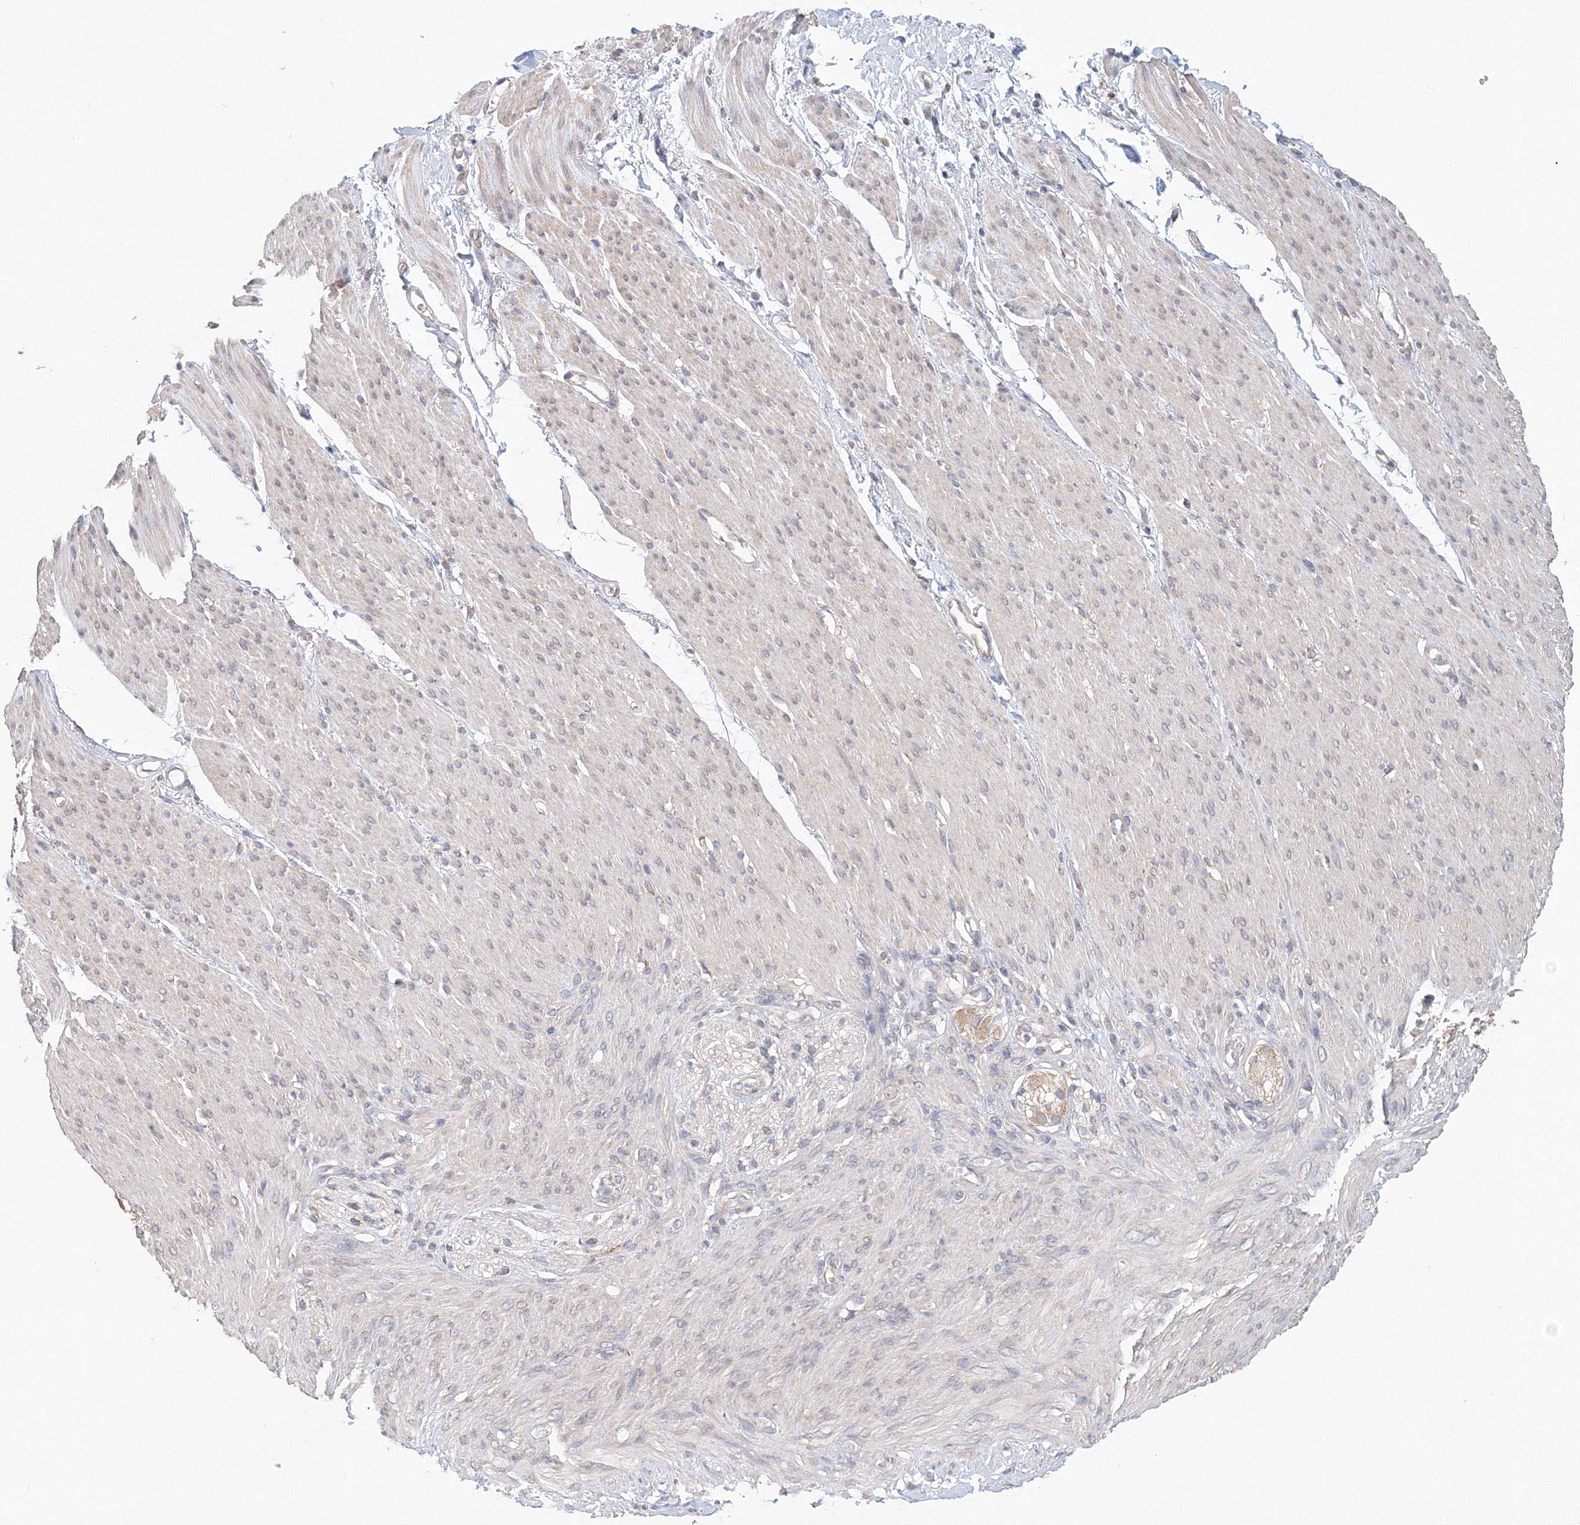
{"staining": {"intensity": "moderate", "quantity": "<25%", "location": "cytoplasmic/membranous"}, "tissue": "adipose tissue", "cell_type": "Adipocytes", "image_type": "normal", "snomed": [{"axis": "morphology", "description": "Normal tissue, NOS"}, {"axis": "topography", "description": "Colon"}, {"axis": "topography", "description": "Peripheral nerve tissue"}], "caption": "Immunohistochemistry histopathology image of normal adipose tissue stained for a protein (brown), which shows low levels of moderate cytoplasmic/membranous expression in approximately <25% of adipocytes.", "gene": "DHRS12", "patient": {"sex": "female", "age": 61}}